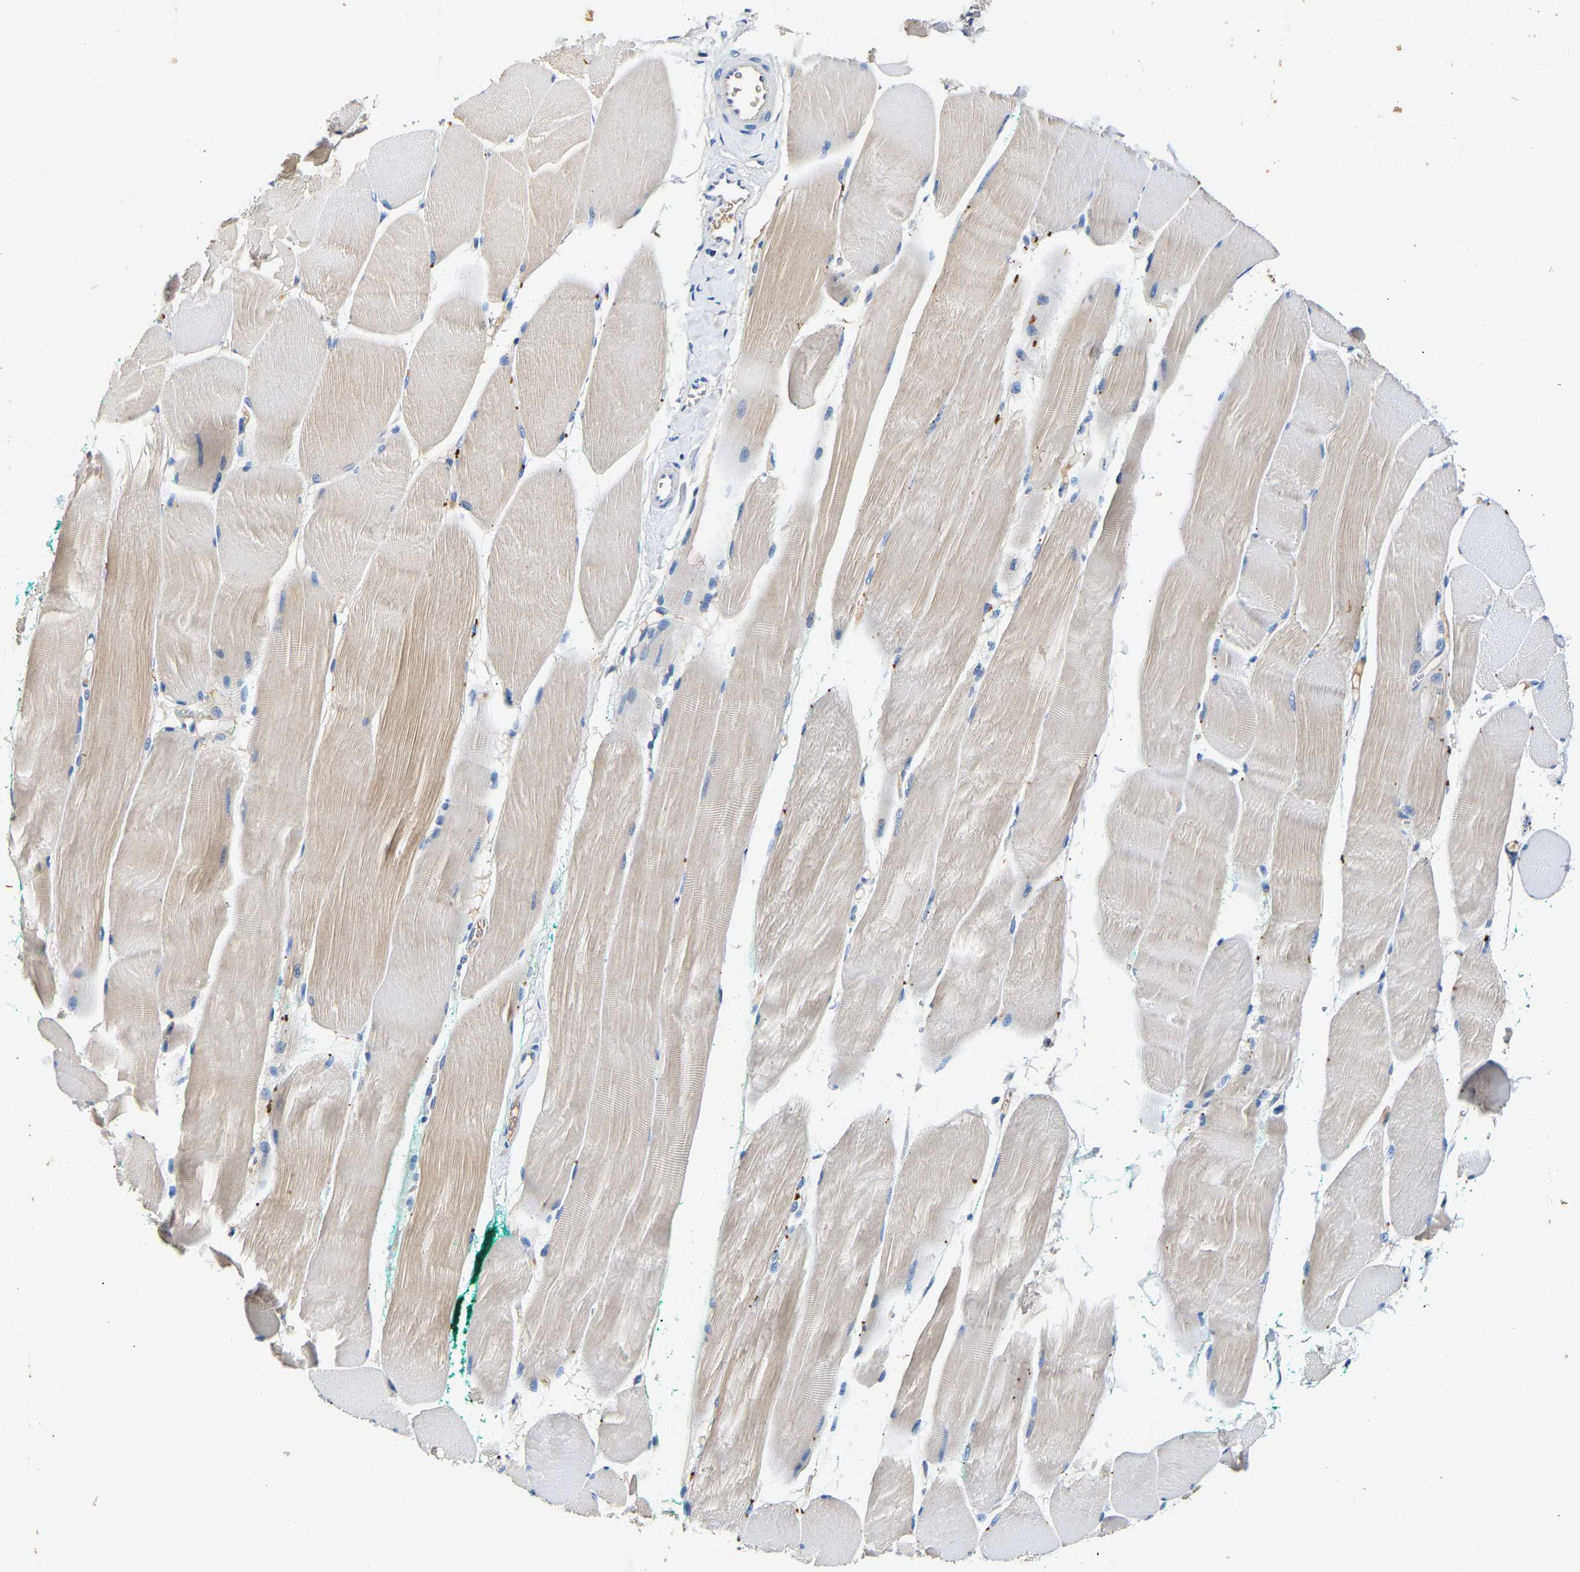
{"staining": {"intensity": "moderate", "quantity": "<25%", "location": "cytoplasmic/membranous"}, "tissue": "skeletal muscle", "cell_type": "Myocytes", "image_type": "normal", "snomed": [{"axis": "morphology", "description": "Normal tissue, NOS"}, {"axis": "morphology", "description": "Squamous cell carcinoma, NOS"}, {"axis": "topography", "description": "Skeletal muscle"}], "caption": "Myocytes display low levels of moderate cytoplasmic/membranous positivity in about <25% of cells in unremarkable human skeletal muscle.", "gene": "SLCO2B1", "patient": {"sex": "male", "age": 51}}